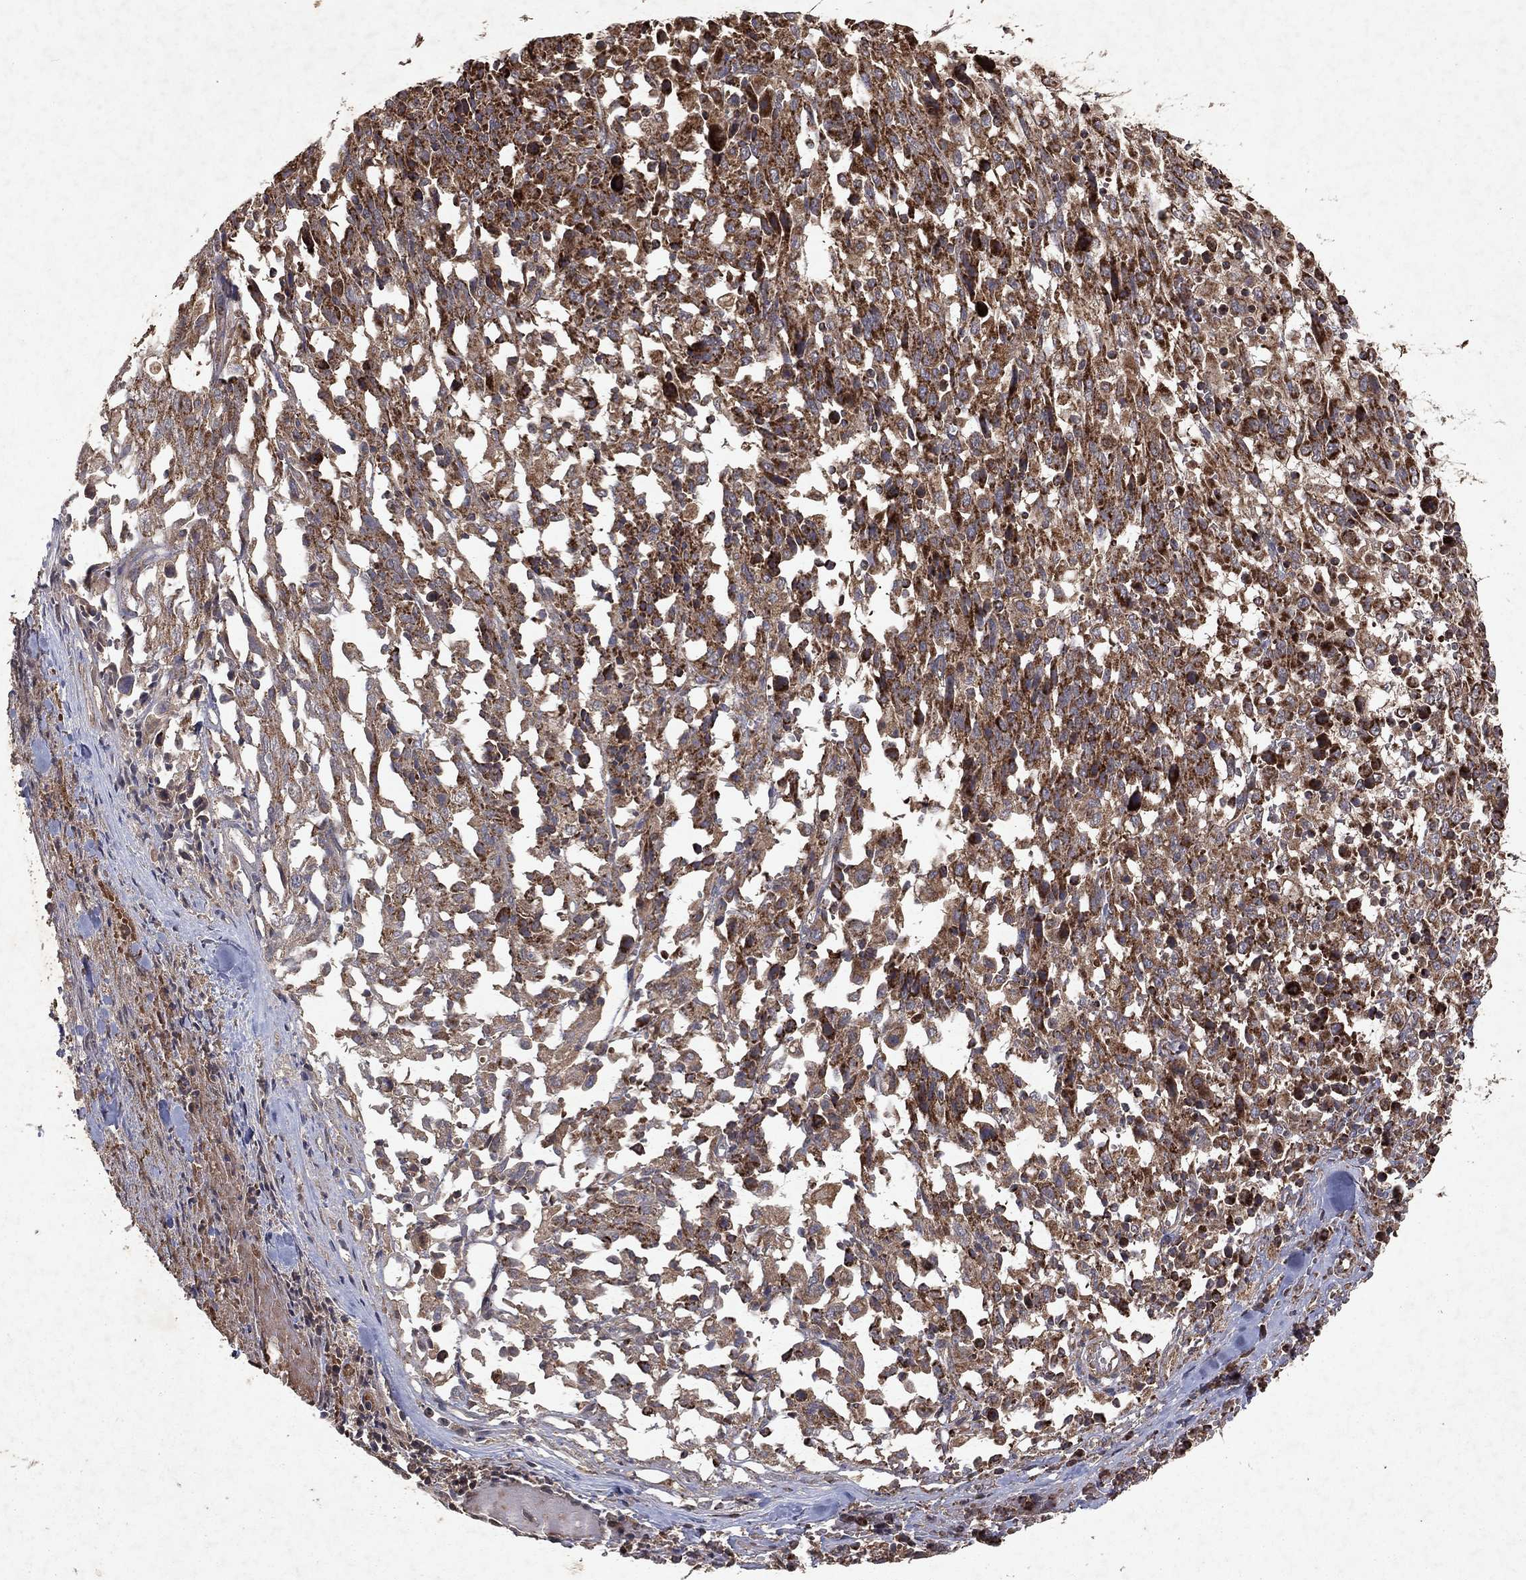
{"staining": {"intensity": "strong", "quantity": ">75%", "location": "cytoplasmic/membranous"}, "tissue": "melanoma", "cell_type": "Tumor cells", "image_type": "cancer", "snomed": [{"axis": "morphology", "description": "Malignant melanoma, NOS"}, {"axis": "topography", "description": "Skin"}], "caption": "Protein expression analysis of human melanoma reveals strong cytoplasmic/membranous staining in about >75% of tumor cells.", "gene": "PYROXD2", "patient": {"sex": "female", "age": 91}}